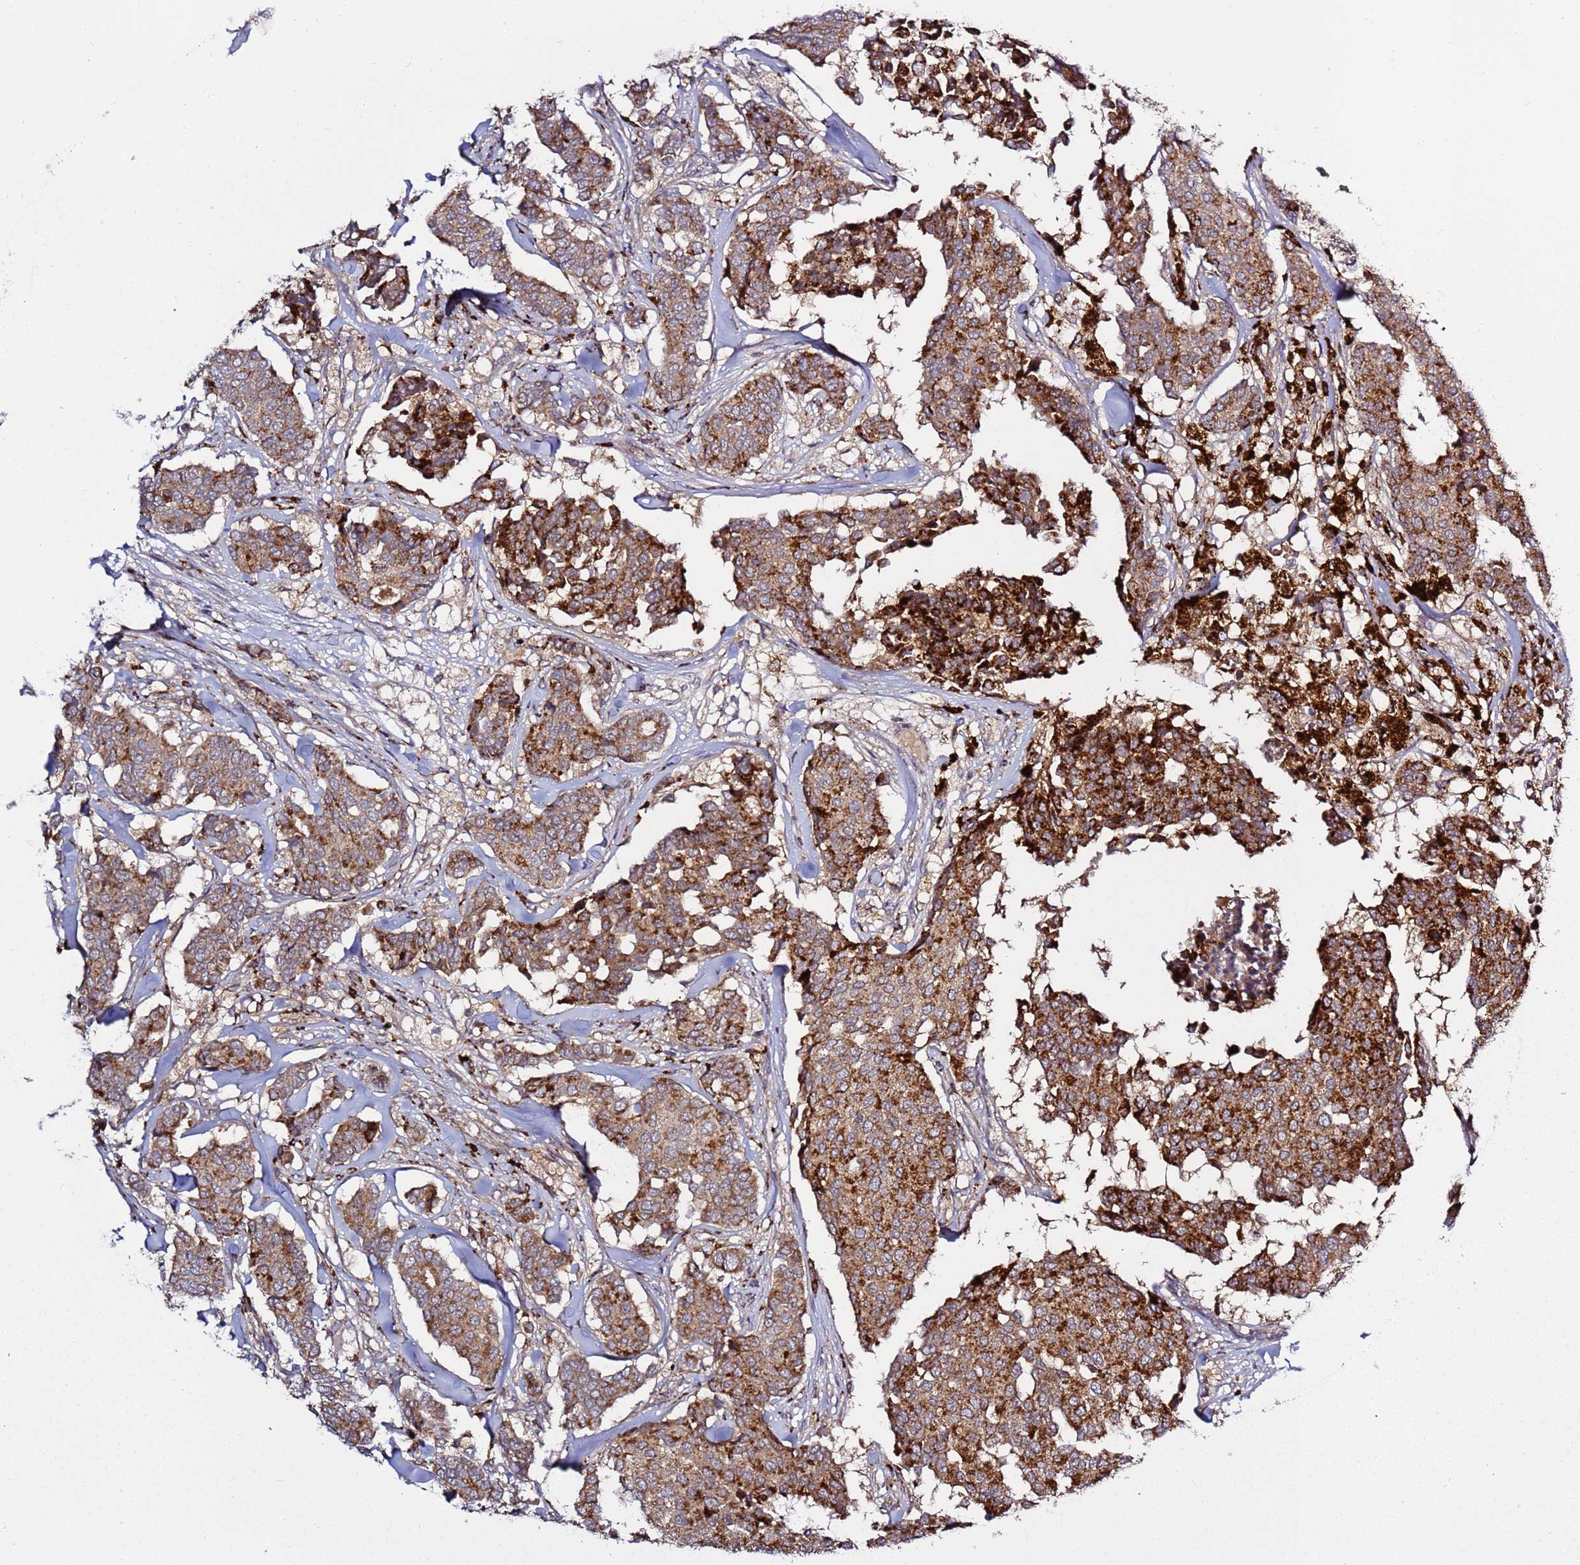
{"staining": {"intensity": "strong", "quantity": ">75%", "location": "cytoplasmic/membranous"}, "tissue": "breast cancer", "cell_type": "Tumor cells", "image_type": "cancer", "snomed": [{"axis": "morphology", "description": "Duct carcinoma"}, {"axis": "topography", "description": "Breast"}], "caption": "Protein analysis of intraductal carcinoma (breast) tissue displays strong cytoplasmic/membranous positivity in approximately >75% of tumor cells.", "gene": "VPS36", "patient": {"sex": "female", "age": 75}}